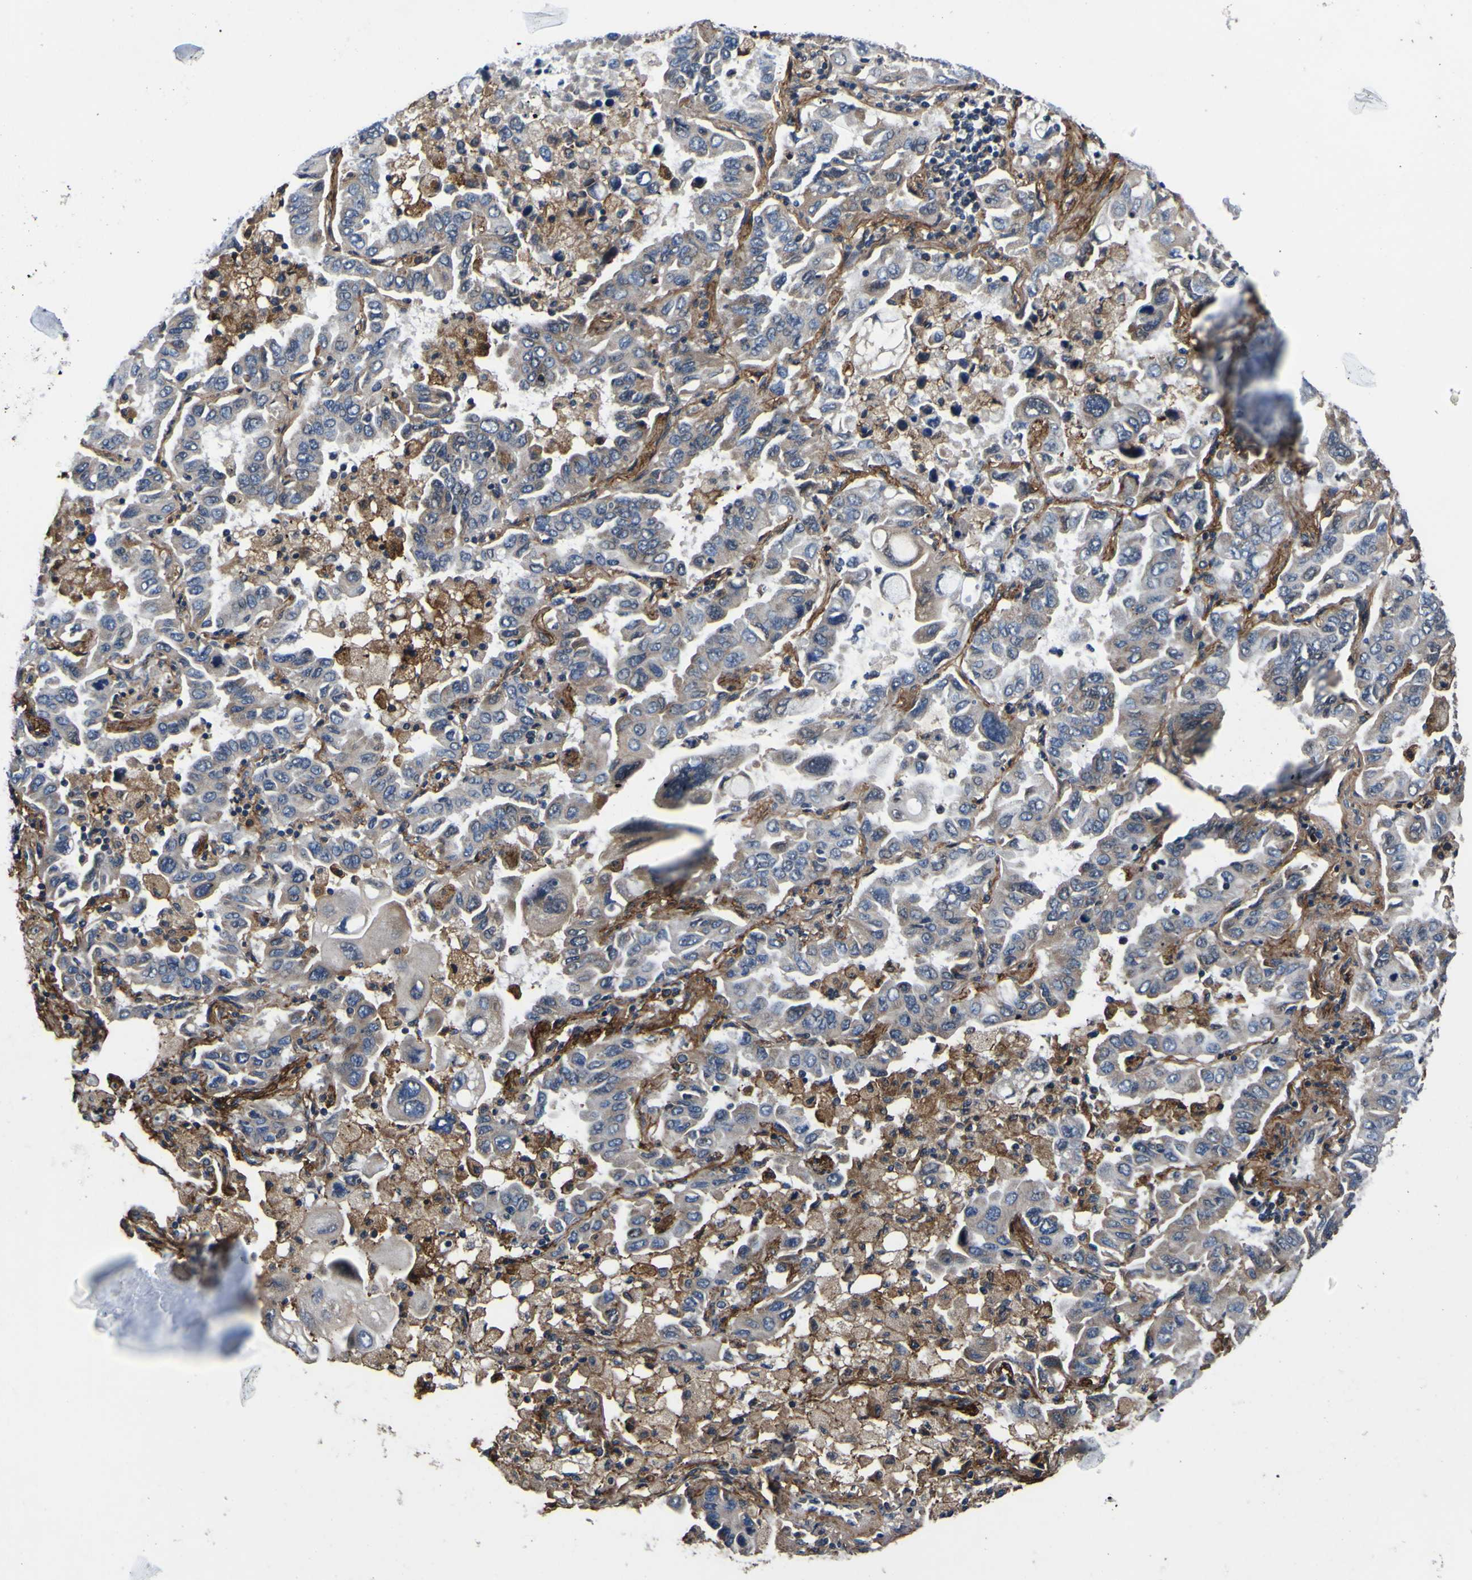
{"staining": {"intensity": "weak", "quantity": "<25%", "location": "cytoplasmic/membranous"}, "tissue": "lung cancer", "cell_type": "Tumor cells", "image_type": "cancer", "snomed": [{"axis": "morphology", "description": "Adenocarcinoma, NOS"}, {"axis": "topography", "description": "Lung"}], "caption": "This is an IHC photomicrograph of human lung cancer (adenocarcinoma). There is no expression in tumor cells.", "gene": "POSTN", "patient": {"sex": "male", "age": 64}}